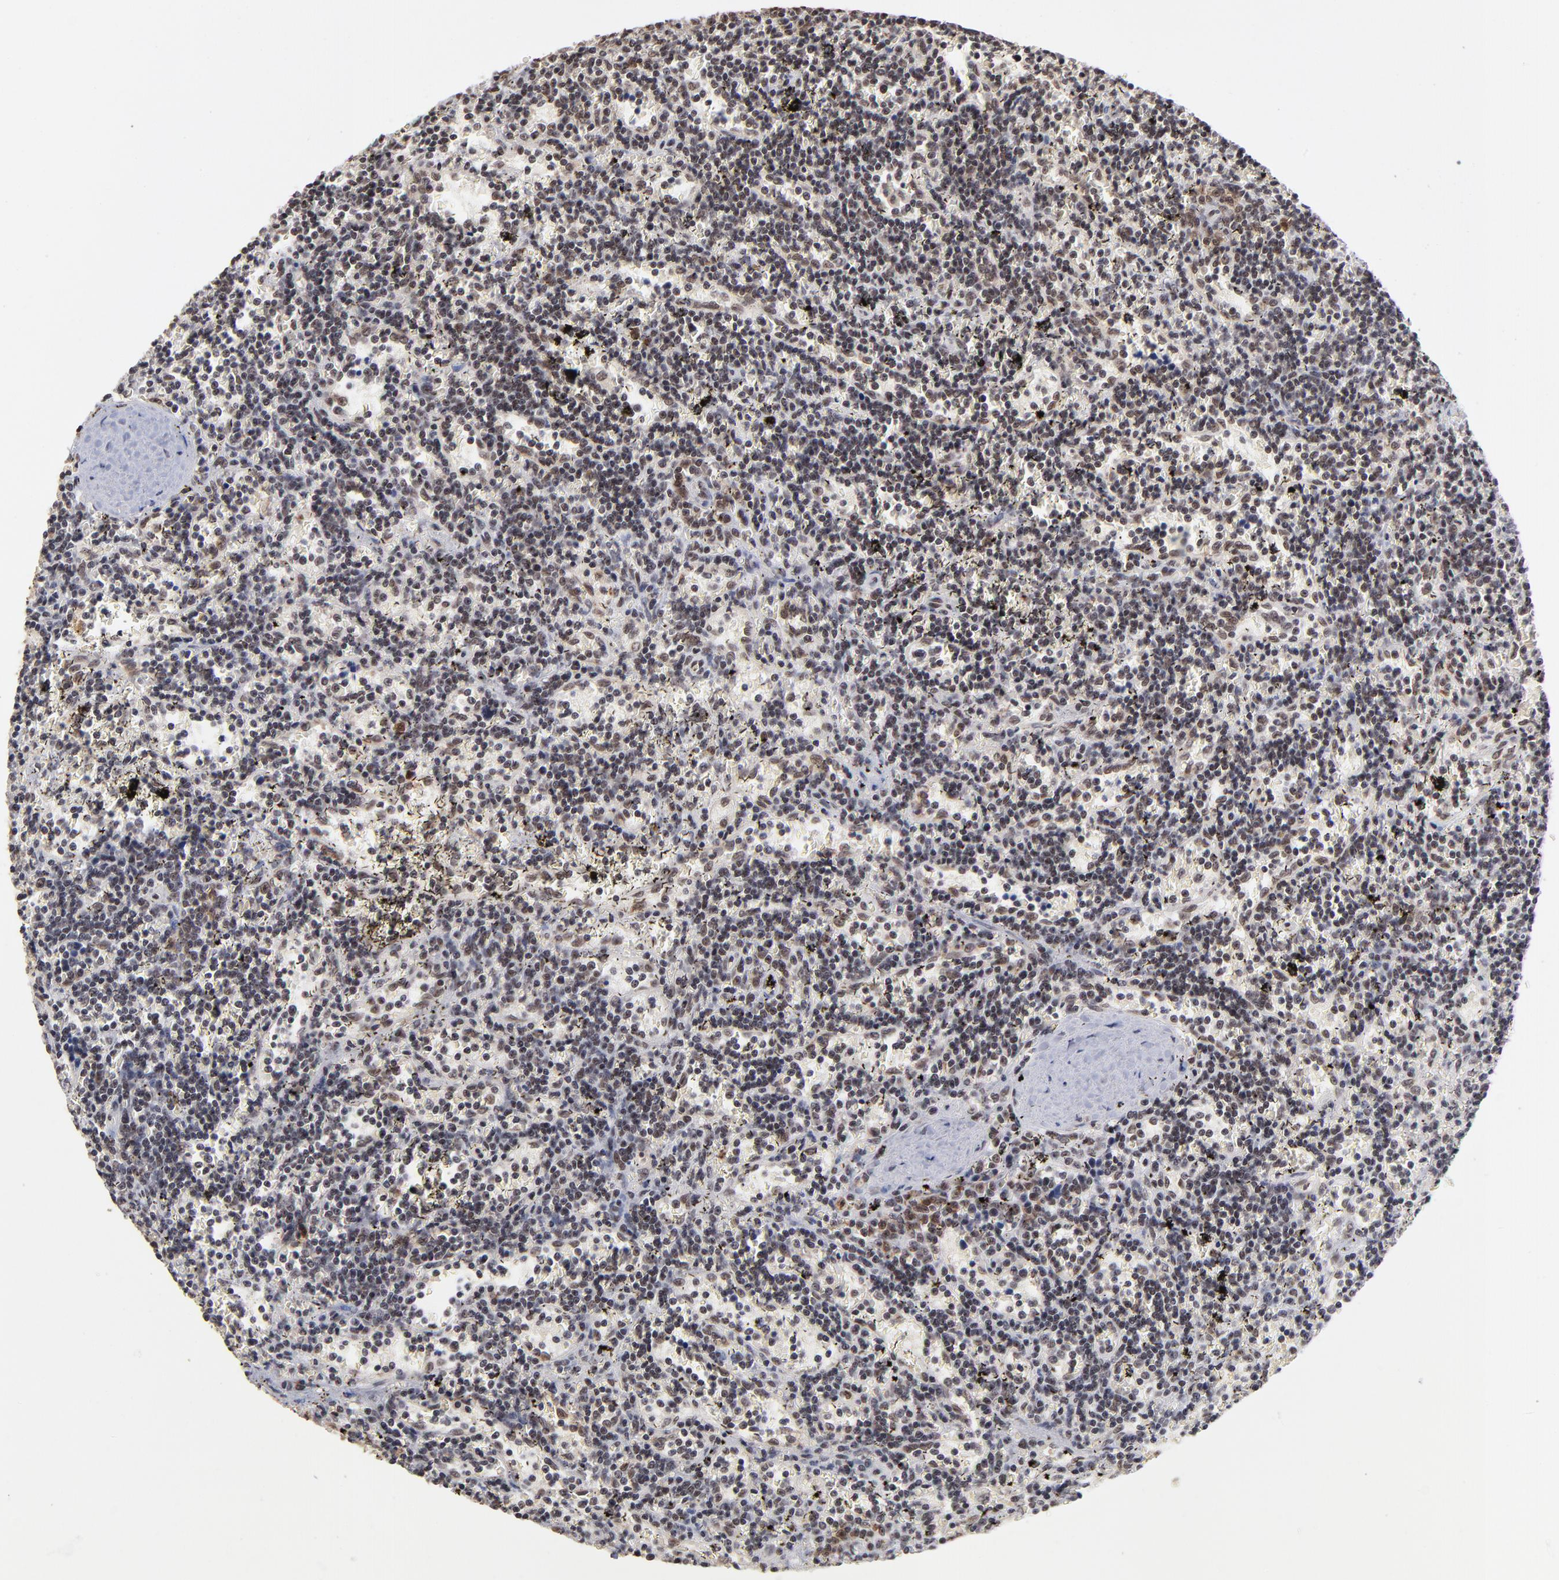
{"staining": {"intensity": "moderate", "quantity": "25%-75%", "location": "nuclear"}, "tissue": "lymphoma", "cell_type": "Tumor cells", "image_type": "cancer", "snomed": [{"axis": "morphology", "description": "Malignant lymphoma, non-Hodgkin's type, Low grade"}, {"axis": "topography", "description": "Spleen"}], "caption": "Tumor cells show medium levels of moderate nuclear expression in about 25%-75% of cells in human malignant lymphoma, non-Hodgkin's type (low-grade). The protein is stained brown, and the nuclei are stained in blue (DAB IHC with brightfield microscopy, high magnification).", "gene": "ZNF146", "patient": {"sex": "male", "age": 60}}